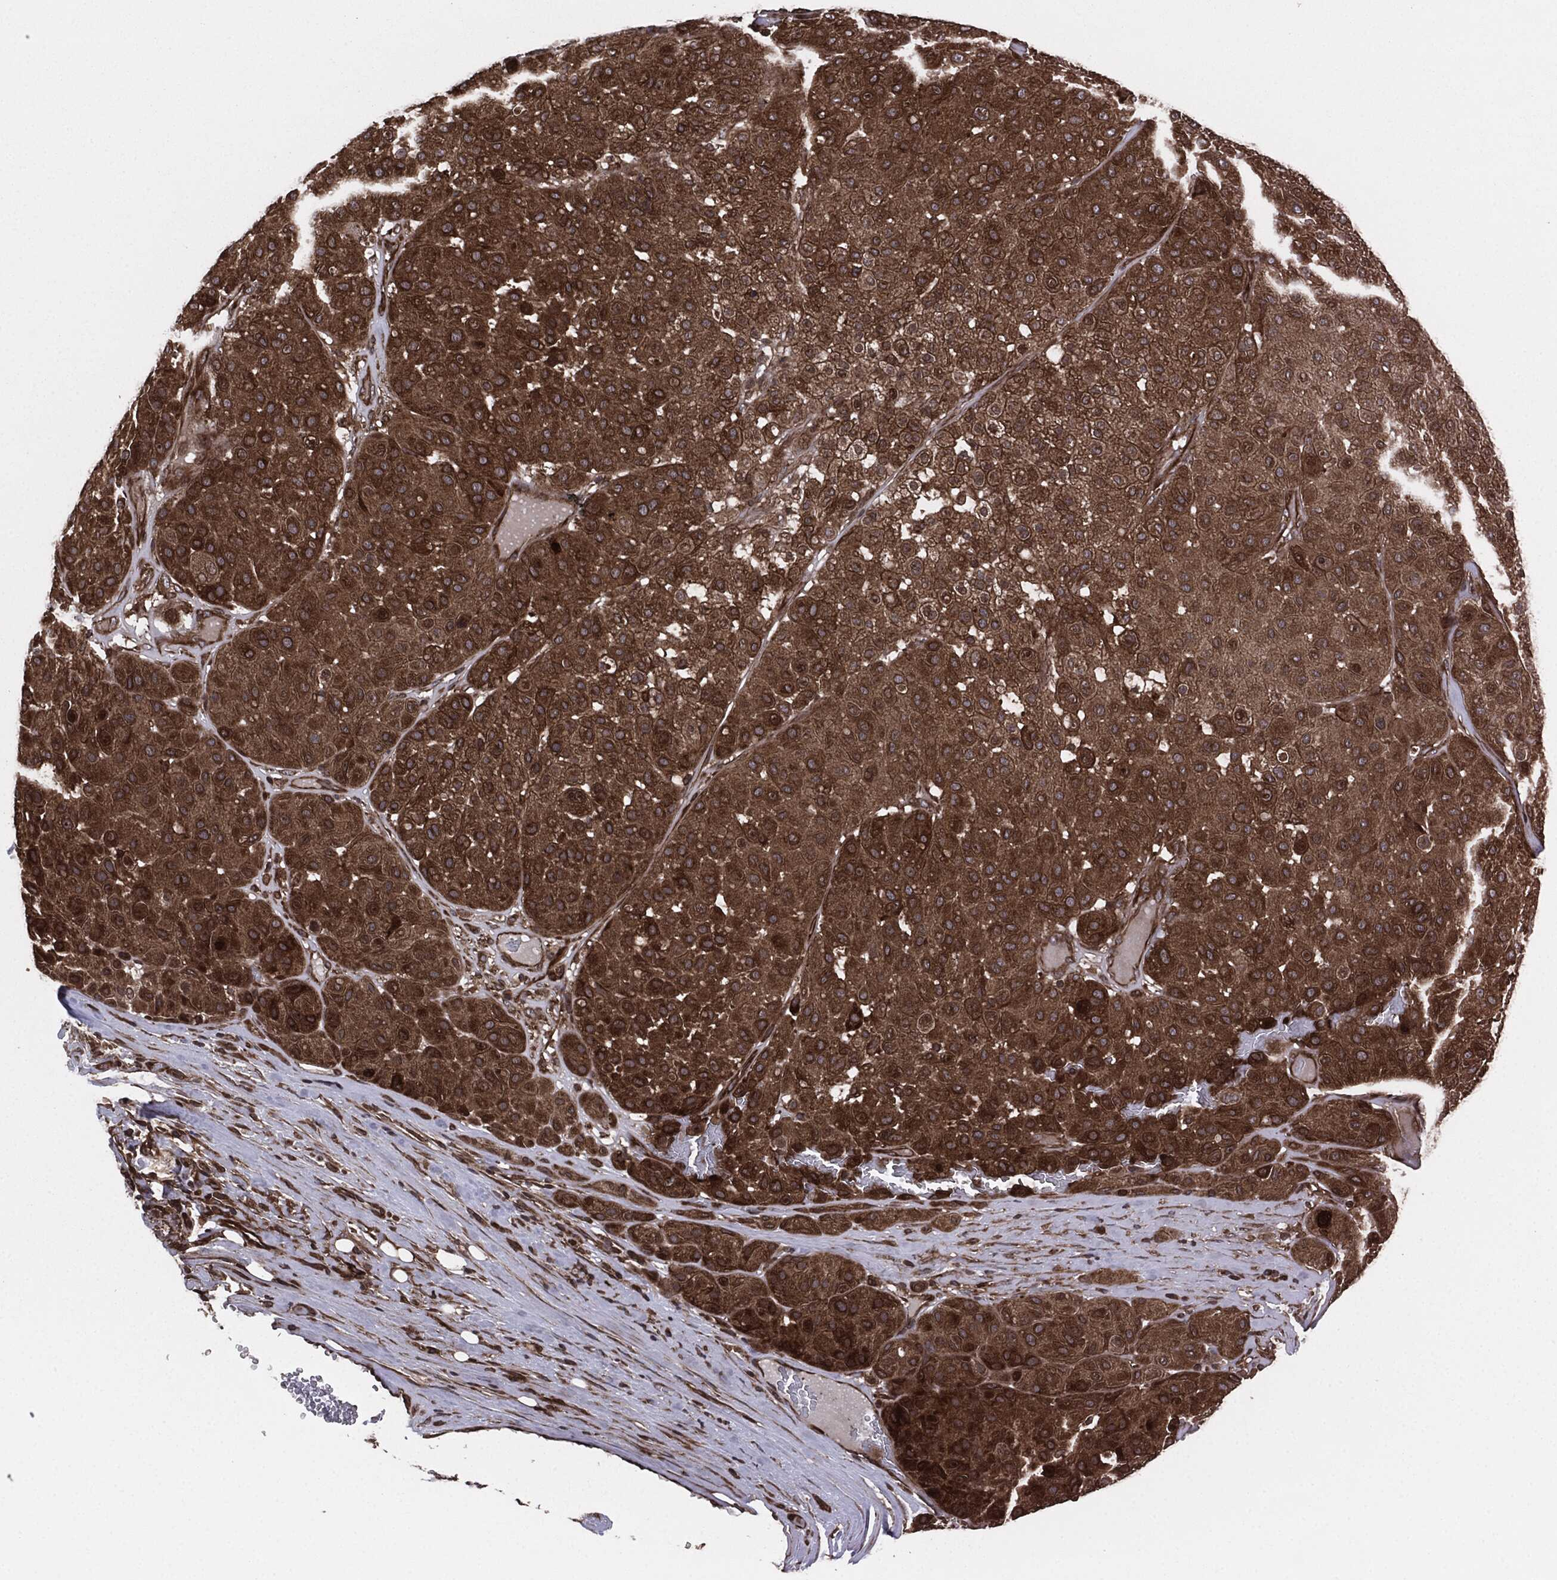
{"staining": {"intensity": "moderate", "quantity": ">75%", "location": "cytoplasmic/membranous"}, "tissue": "melanoma", "cell_type": "Tumor cells", "image_type": "cancer", "snomed": [{"axis": "morphology", "description": "Malignant melanoma, Metastatic site"}, {"axis": "topography", "description": "Smooth muscle"}], "caption": "The immunohistochemical stain labels moderate cytoplasmic/membranous staining in tumor cells of melanoma tissue.", "gene": "RAP1GDS1", "patient": {"sex": "male", "age": 41}}